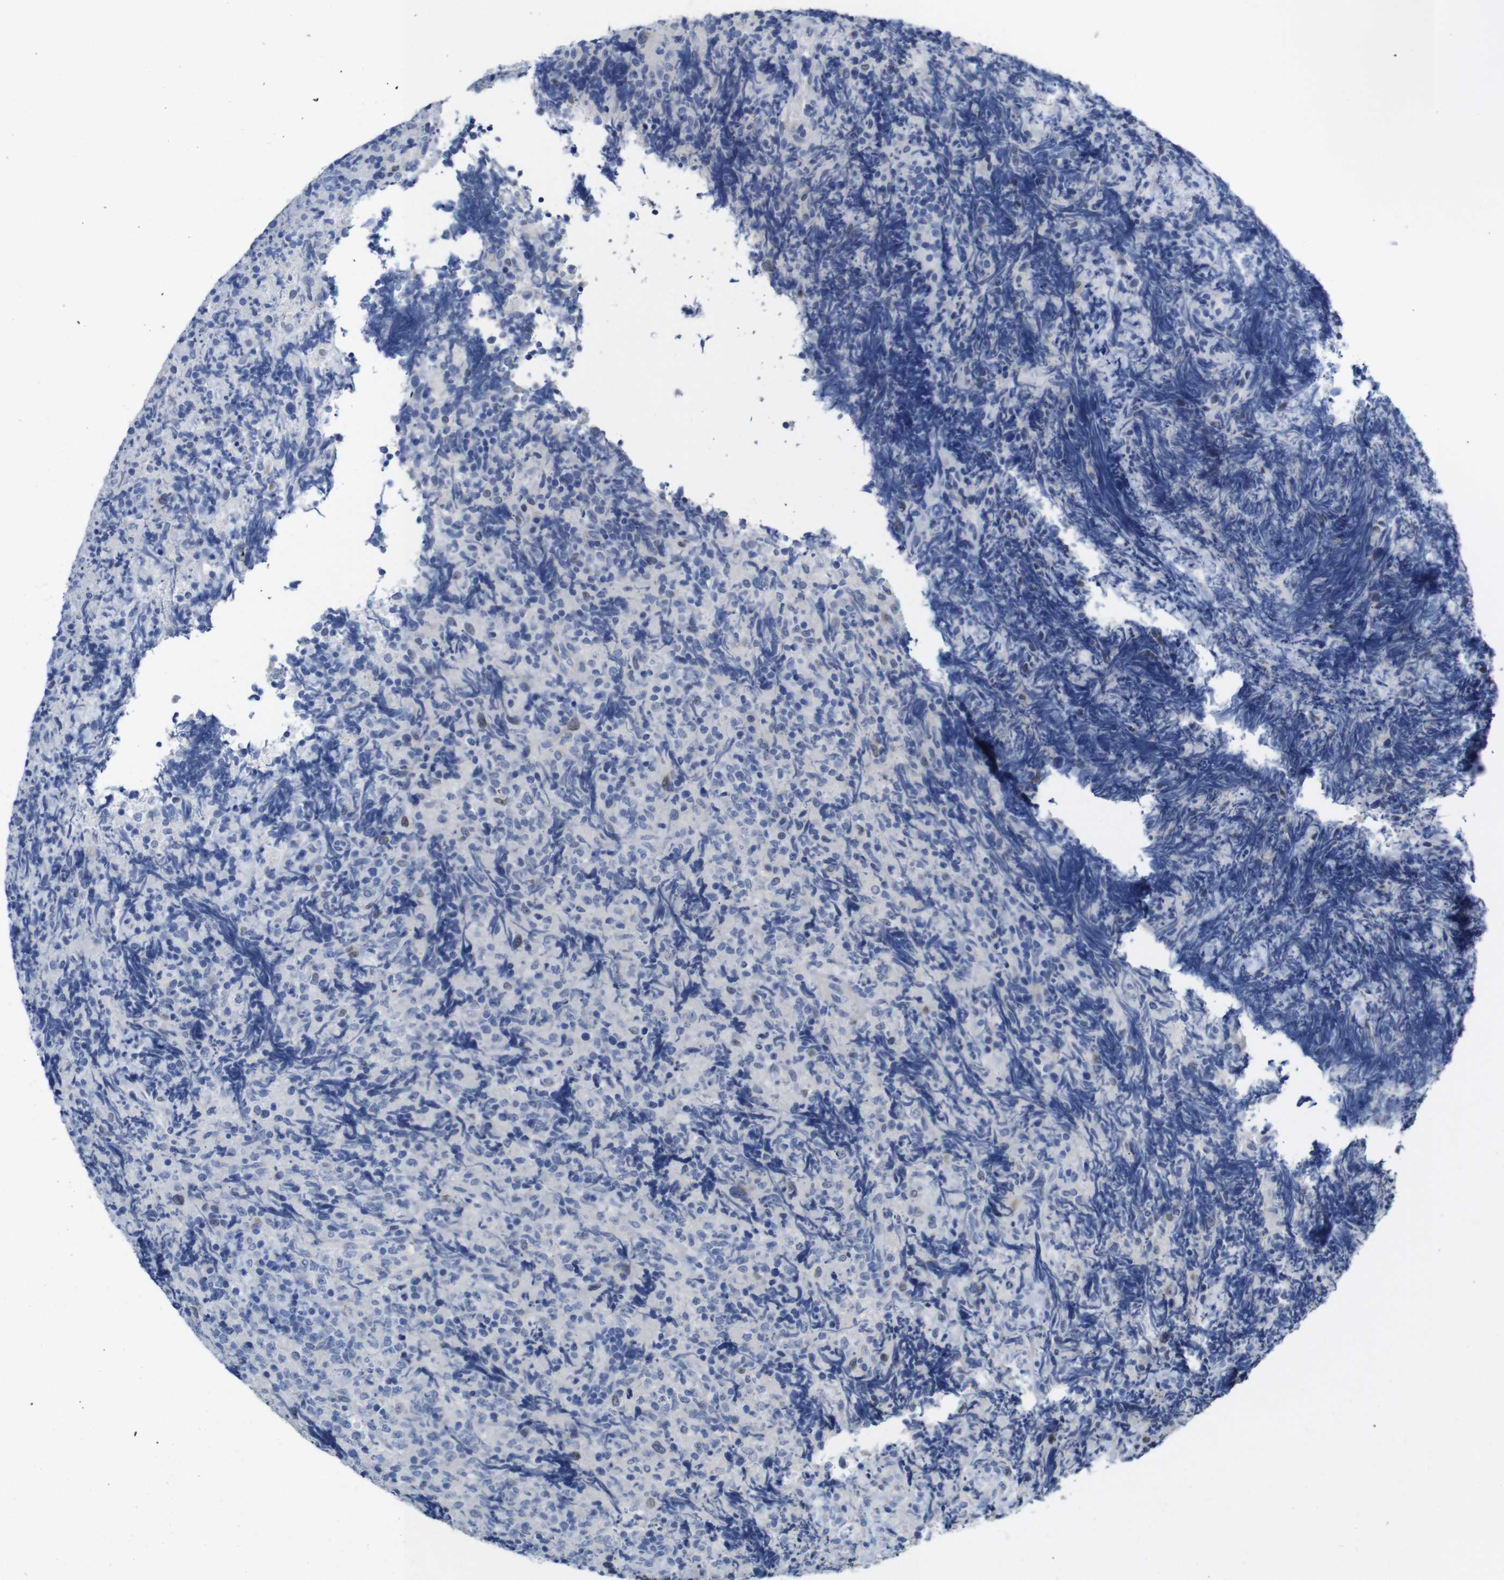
{"staining": {"intensity": "negative", "quantity": "none", "location": "none"}, "tissue": "lymphoma", "cell_type": "Tumor cells", "image_type": "cancer", "snomed": [{"axis": "morphology", "description": "Malignant lymphoma, non-Hodgkin's type, High grade"}, {"axis": "topography", "description": "Tonsil"}], "caption": "High power microscopy image of an IHC micrograph of lymphoma, revealing no significant staining in tumor cells.", "gene": "TCEAL9", "patient": {"sex": "female", "age": 36}}